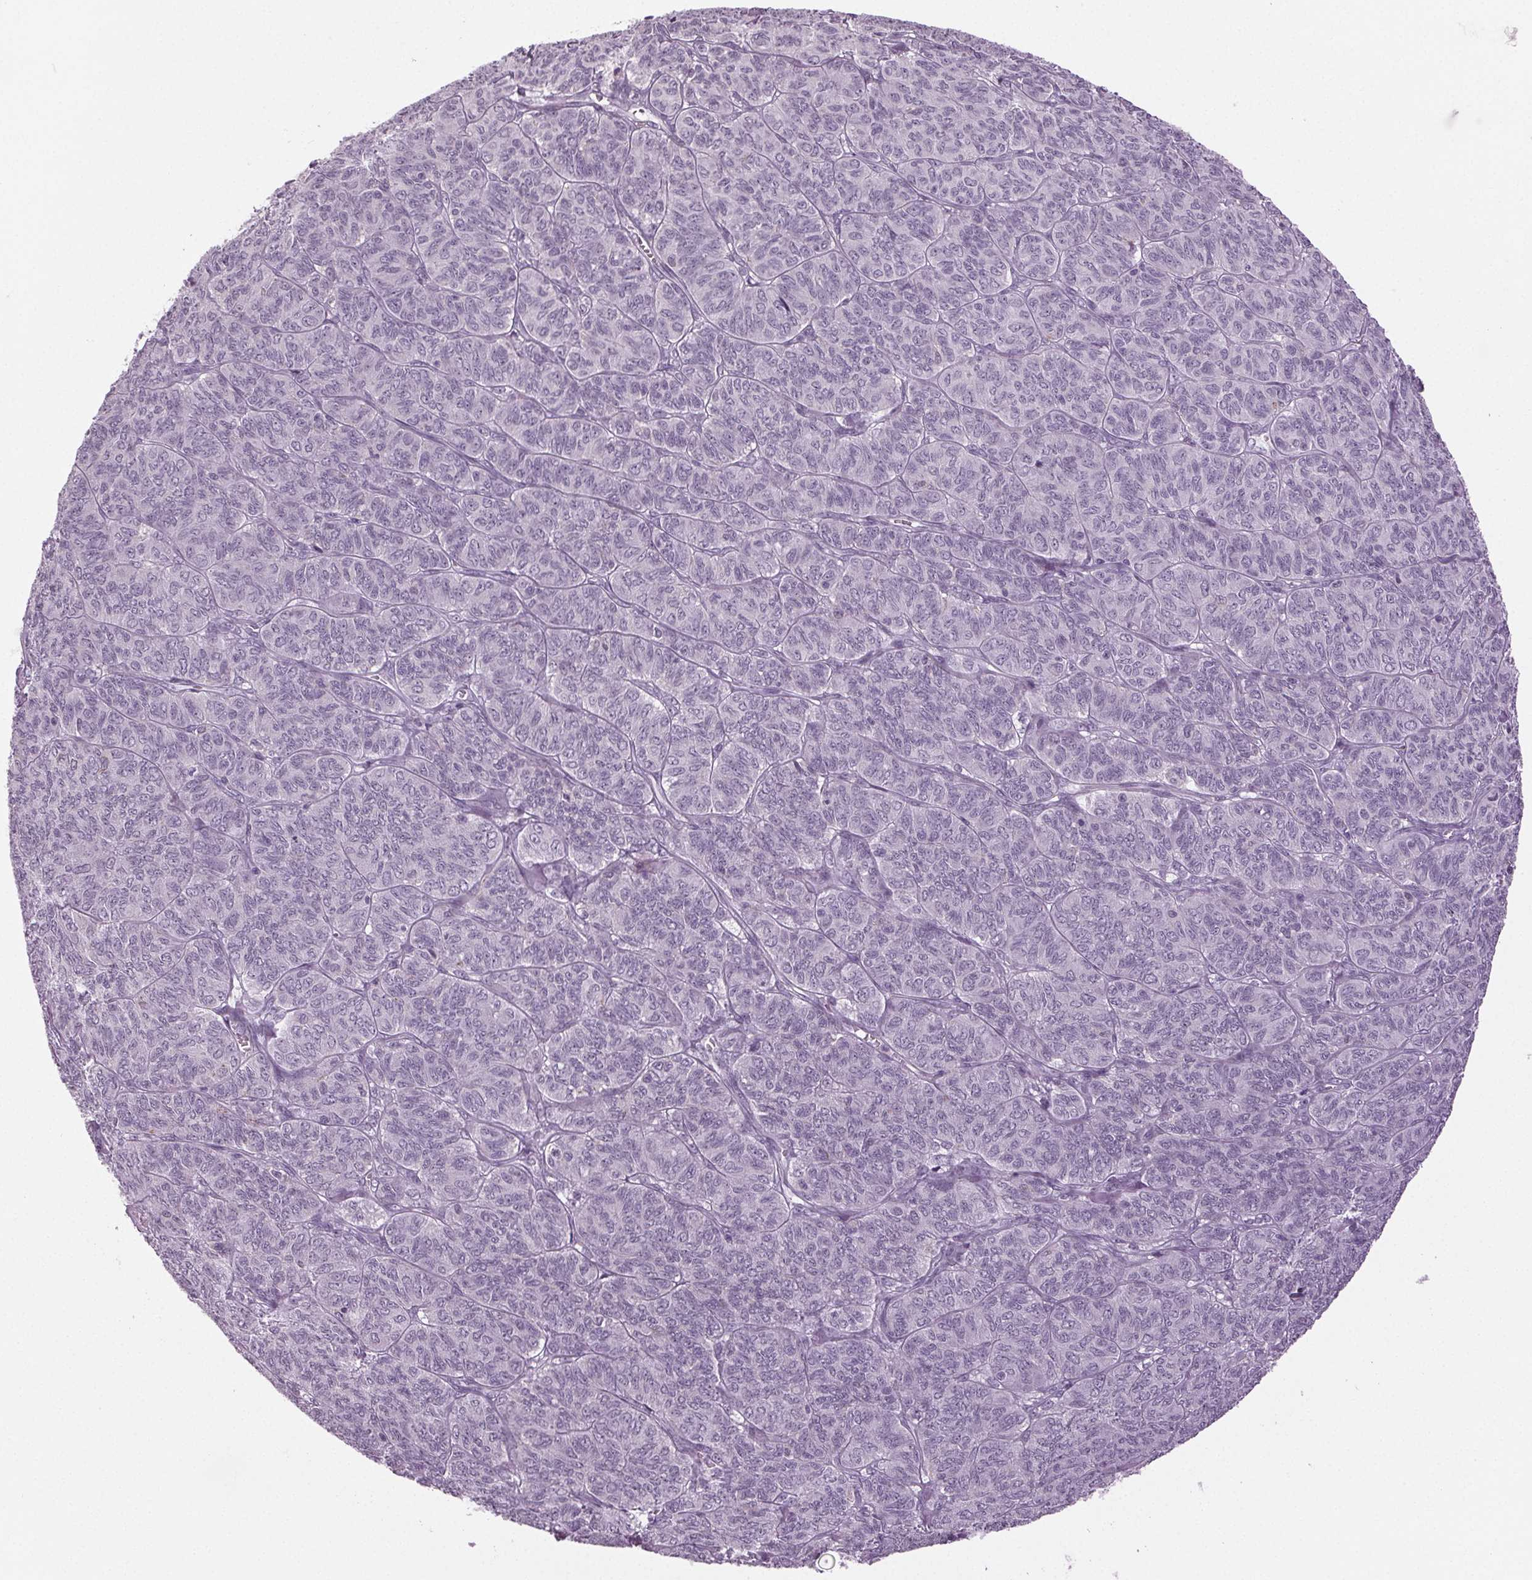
{"staining": {"intensity": "negative", "quantity": "none", "location": "none"}, "tissue": "ovarian cancer", "cell_type": "Tumor cells", "image_type": "cancer", "snomed": [{"axis": "morphology", "description": "Carcinoma, endometroid"}, {"axis": "topography", "description": "Ovary"}], "caption": "An IHC micrograph of ovarian cancer (endometroid carcinoma) is shown. There is no staining in tumor cells of ovarian cancer (endometroid carcinoma).", "gene": "DNAH12", "patient": {"sex": "female", "age": 80}}